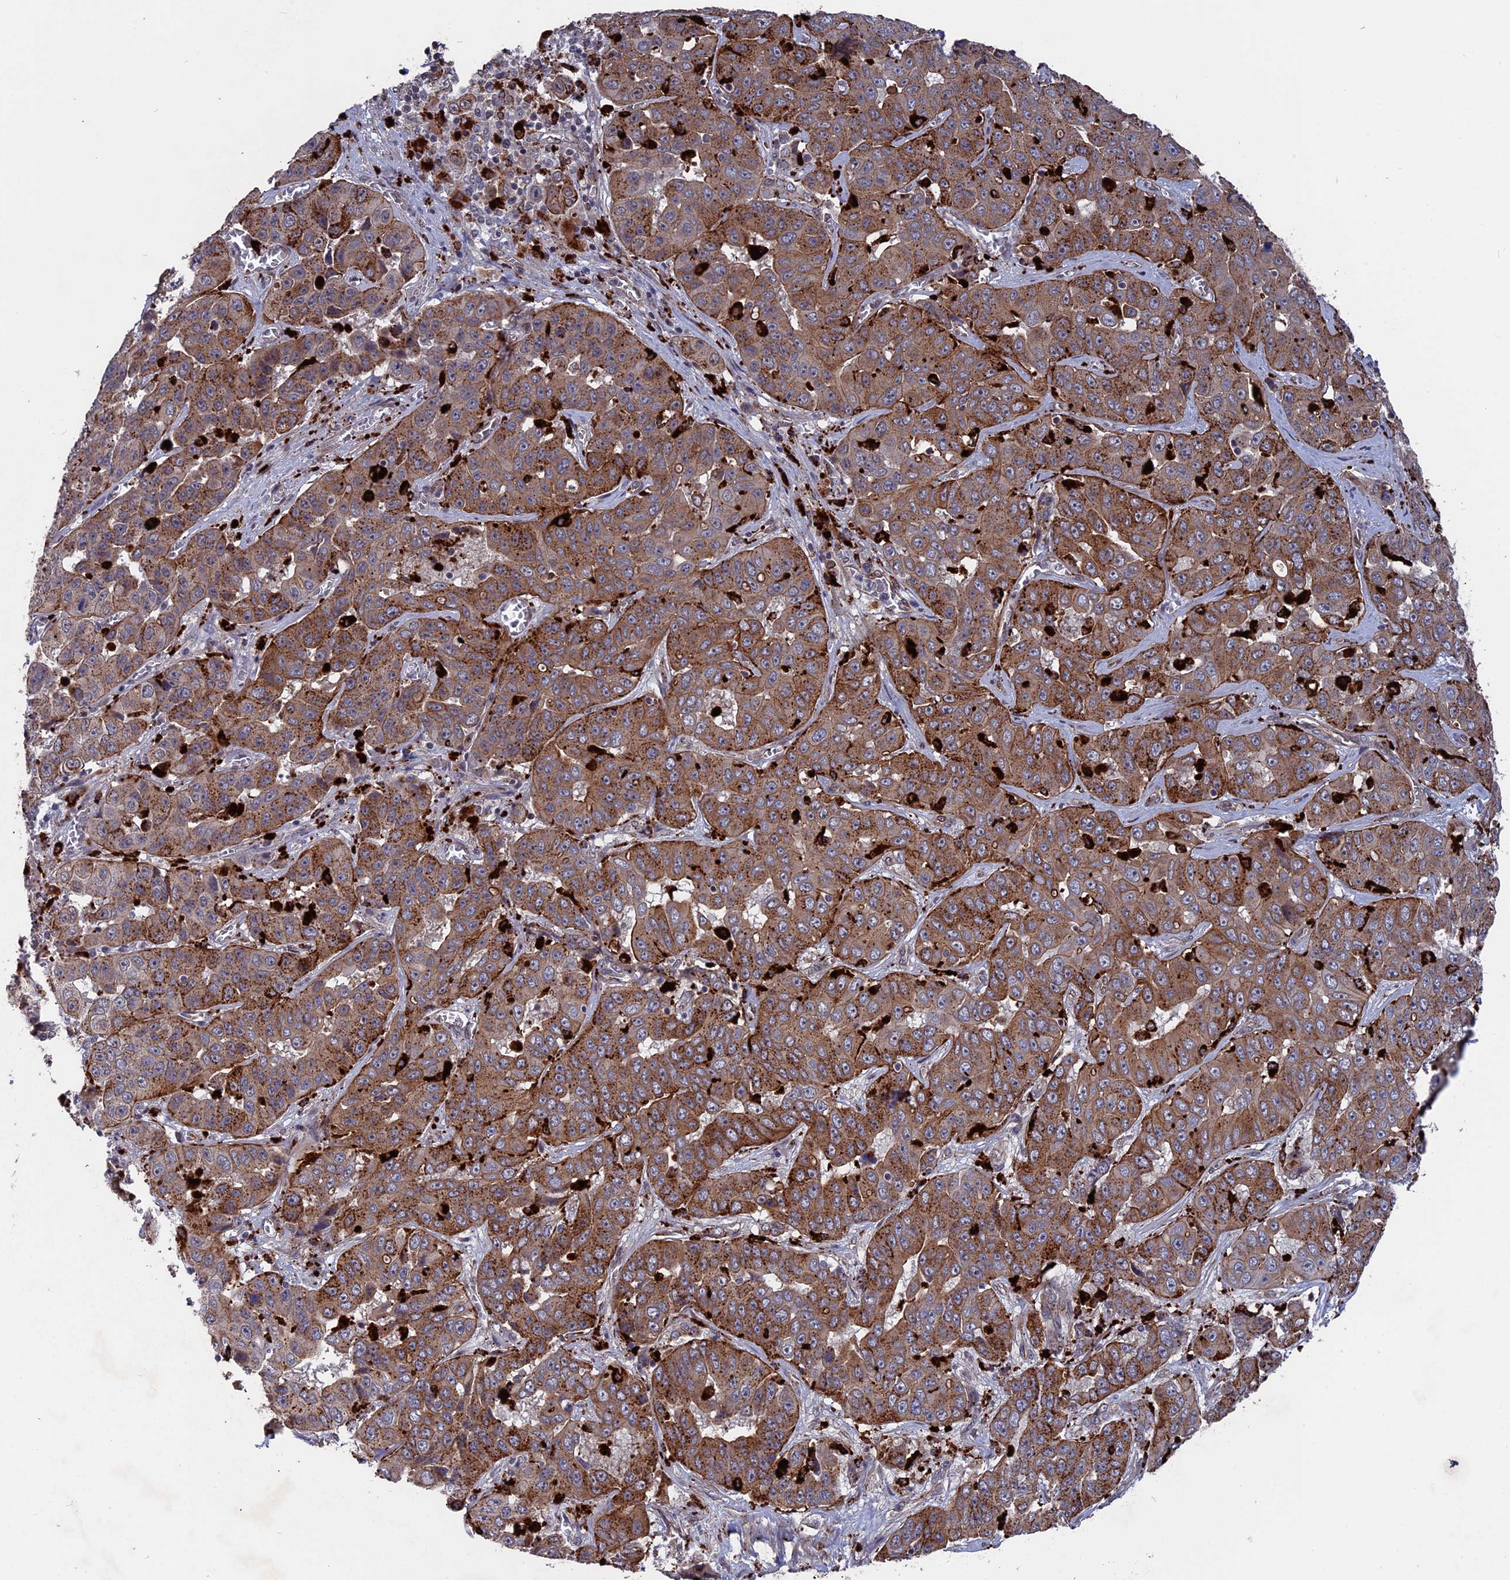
{"staining": {"intensity": "moderate", "quantity": ">75%", "location": "cytoplasmic/membranous"}, "tissue": "liver cancer", "cell_type": "Tumor cells", "image_type": "cancer", "snomed": [{"axis": "morphology", "description": "Cholangiocarcinoma"}, {"axis": "topography", "description": "Liver"}], "caption": "A photomicrograph showing moderate cytoplasmic/membranous expression in about >75% of tumor cells in liver cholangiocarcinoma, as visualized by brown immunohistochemical staining.", "gene": "NOSIP", "patient": {"sex": "female", "age": 52}}